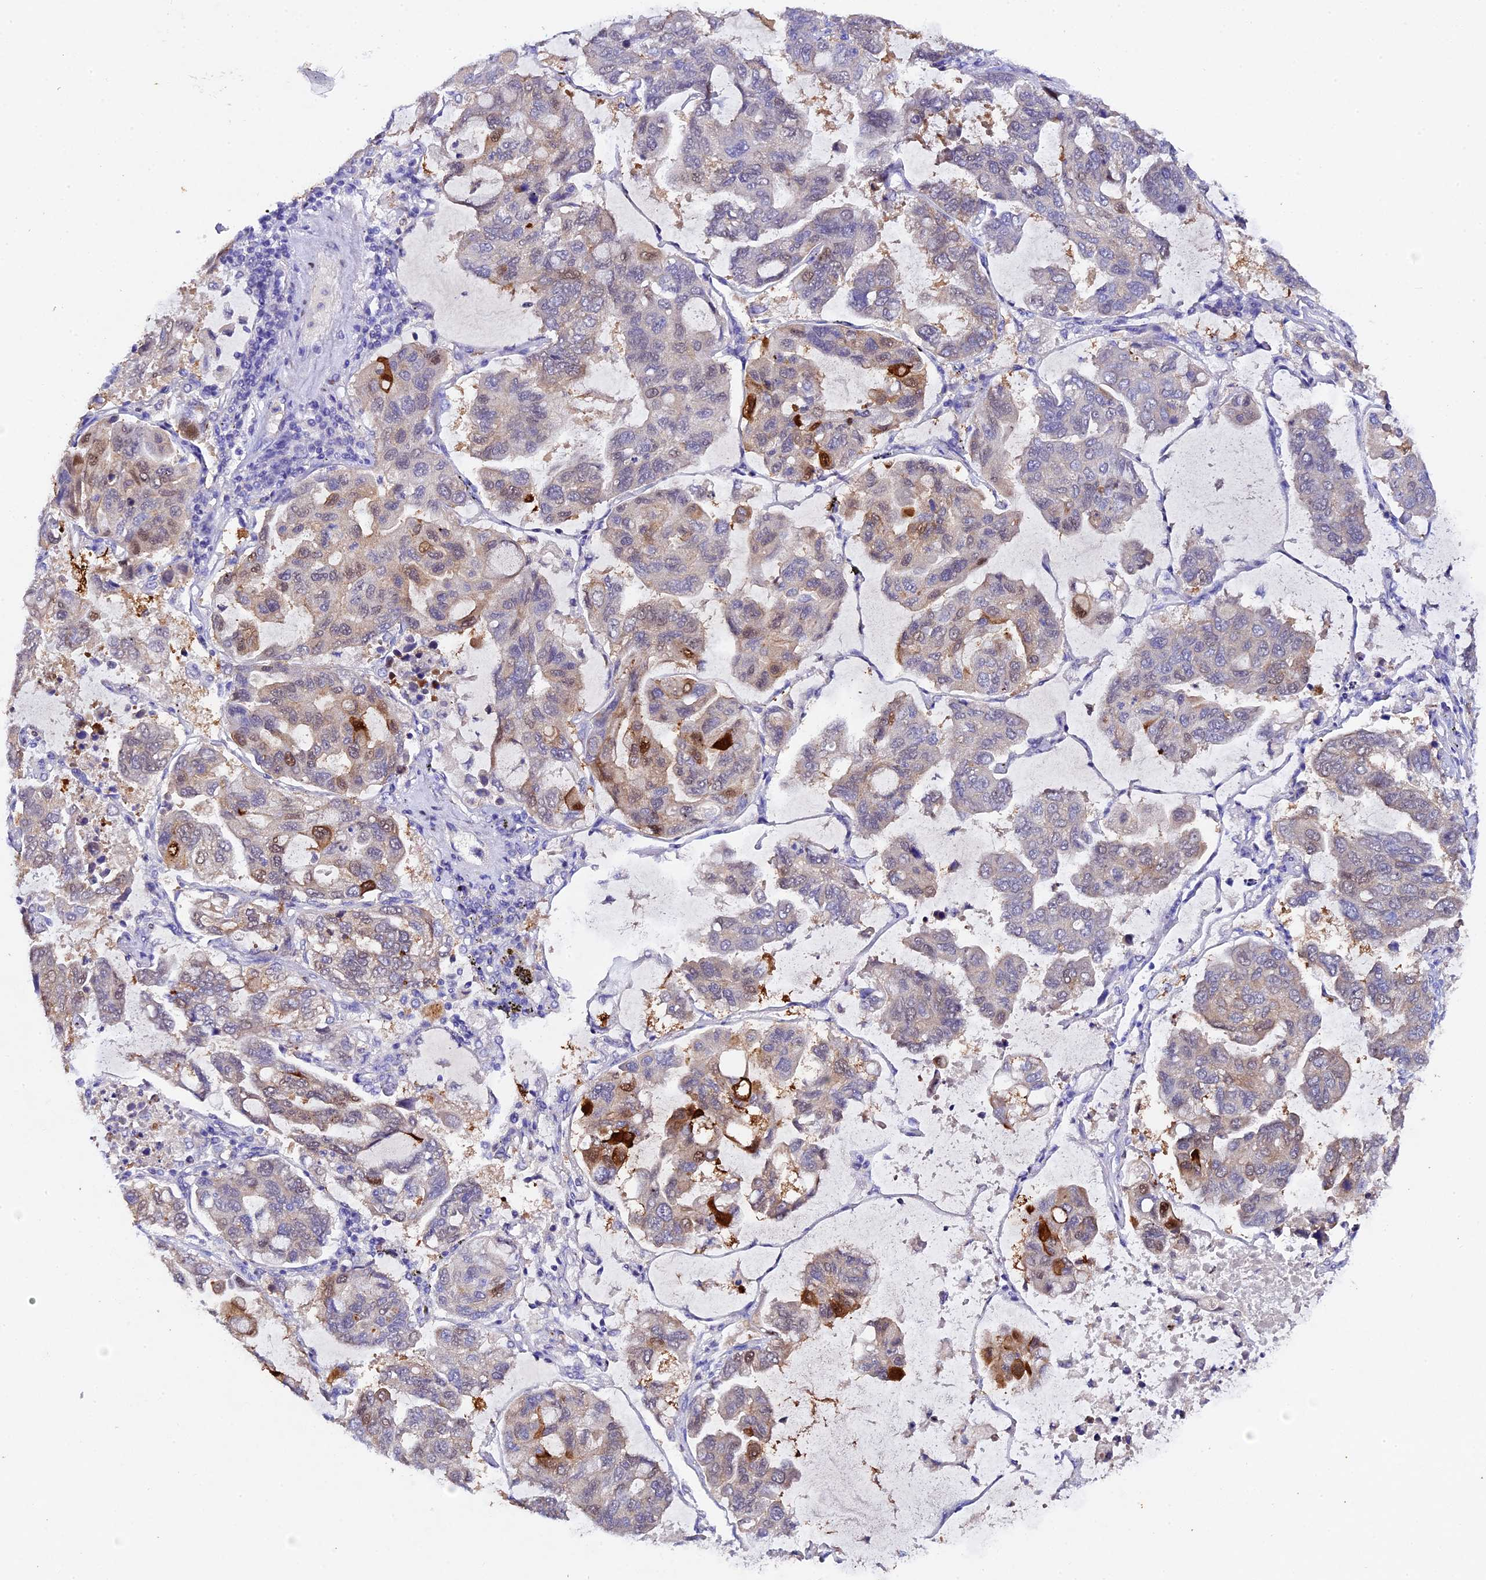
{"staining": {"intensity": "moderate", "quantity": "<25%", "location": "cytoplasmic/membranous,nuclear"}, "tissue": "lung cancer", "cell_type": "Tumor cells", "image_type": "cancer", "snomed": [{"axis": "morphology", "description": "Adenocarcinoma, NOS"}, {"axis": "topography", "description": "Lung"}], "caption": "Immunohistochemistry (IHC) micrograph of human lung cancer (adenocarcinoma) stained for a protein (brown), which shows low levels of moderate cytoplasmic/membranous and nuclear positivity in approximately <25% of tumor cells.", "gene": "TGDS", "patient": {"sex": "male", "age": 64}}